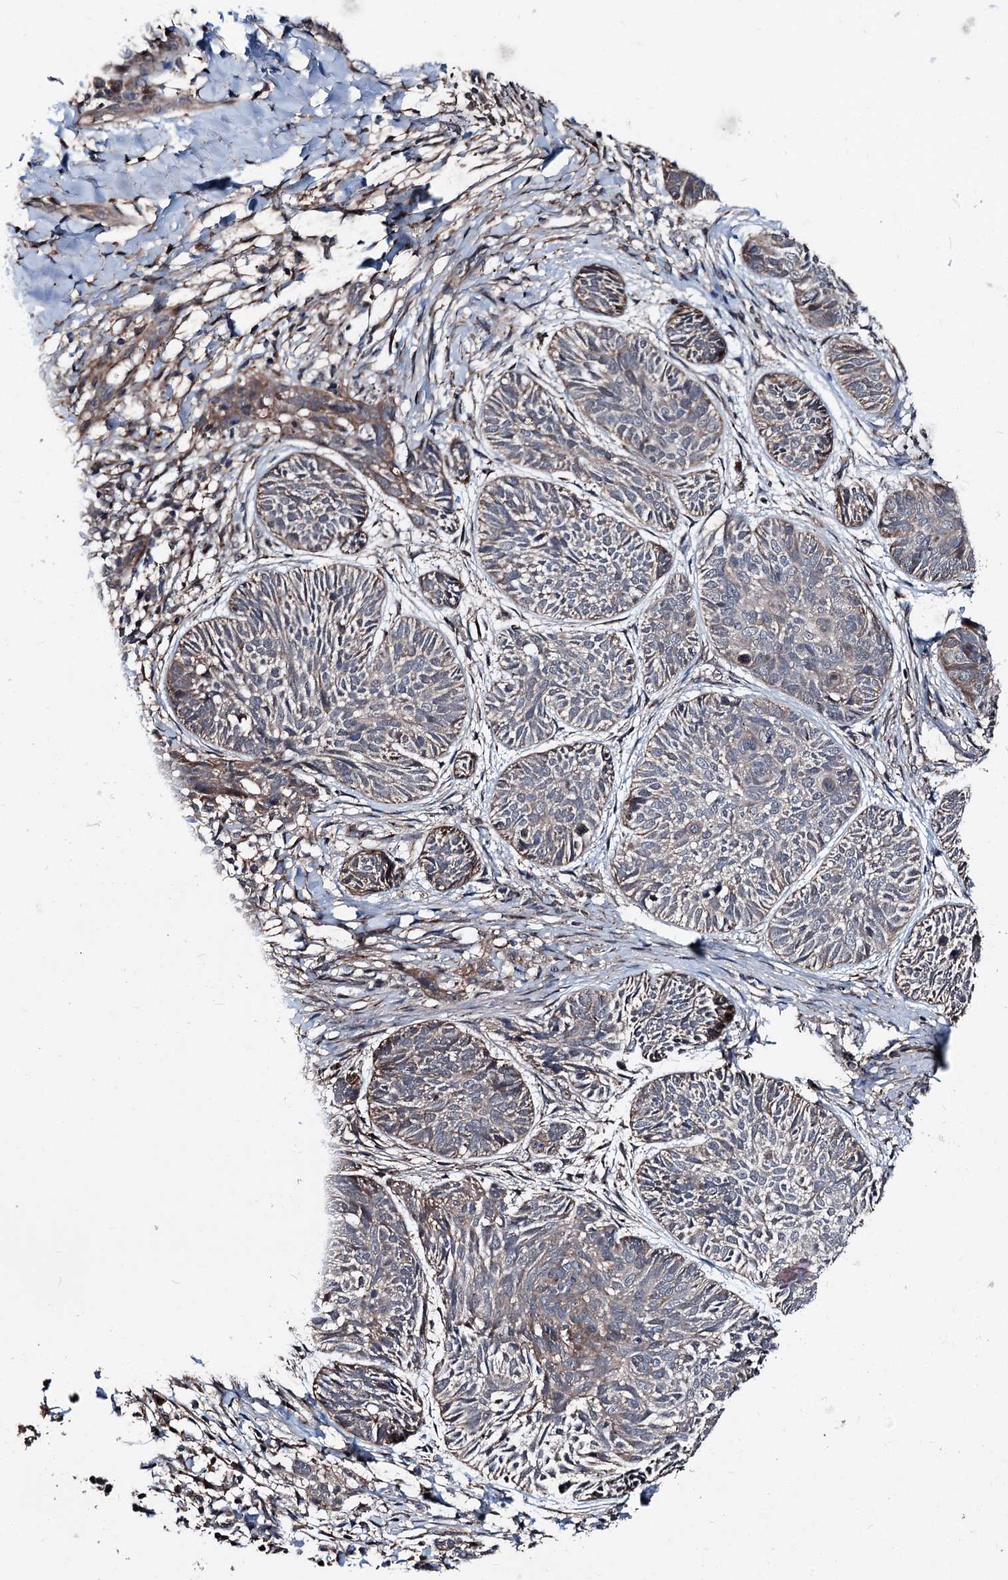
{"staining": {"intensity": "weak", "quantity": "<25%", "location": "cytoplasmic/membranous"}, "tissue": "skin cancer", "cell_type": "Tumor cells", "image_type": "cancer", "snomed": [{"axis": "morphology", "description": "Normal tissue, NOS"}, {"axis": "morphology", "description": "Basal cell carcinoma"}, {"axis": "topography", "description": "Skin"}], "caption": "An immunohistochemistry (IHC) photomicrograph of skin basal cell carcinoma is shown. There is no staining in tumor cells of skin basal cell carcinoma. (Stains: DAB IHC with hematoxylin counter stain, Microscopy: brightfield microscopy at high magnification).", "gene": "PSMD13", "patient": {"sex": "male", "age": 66}}